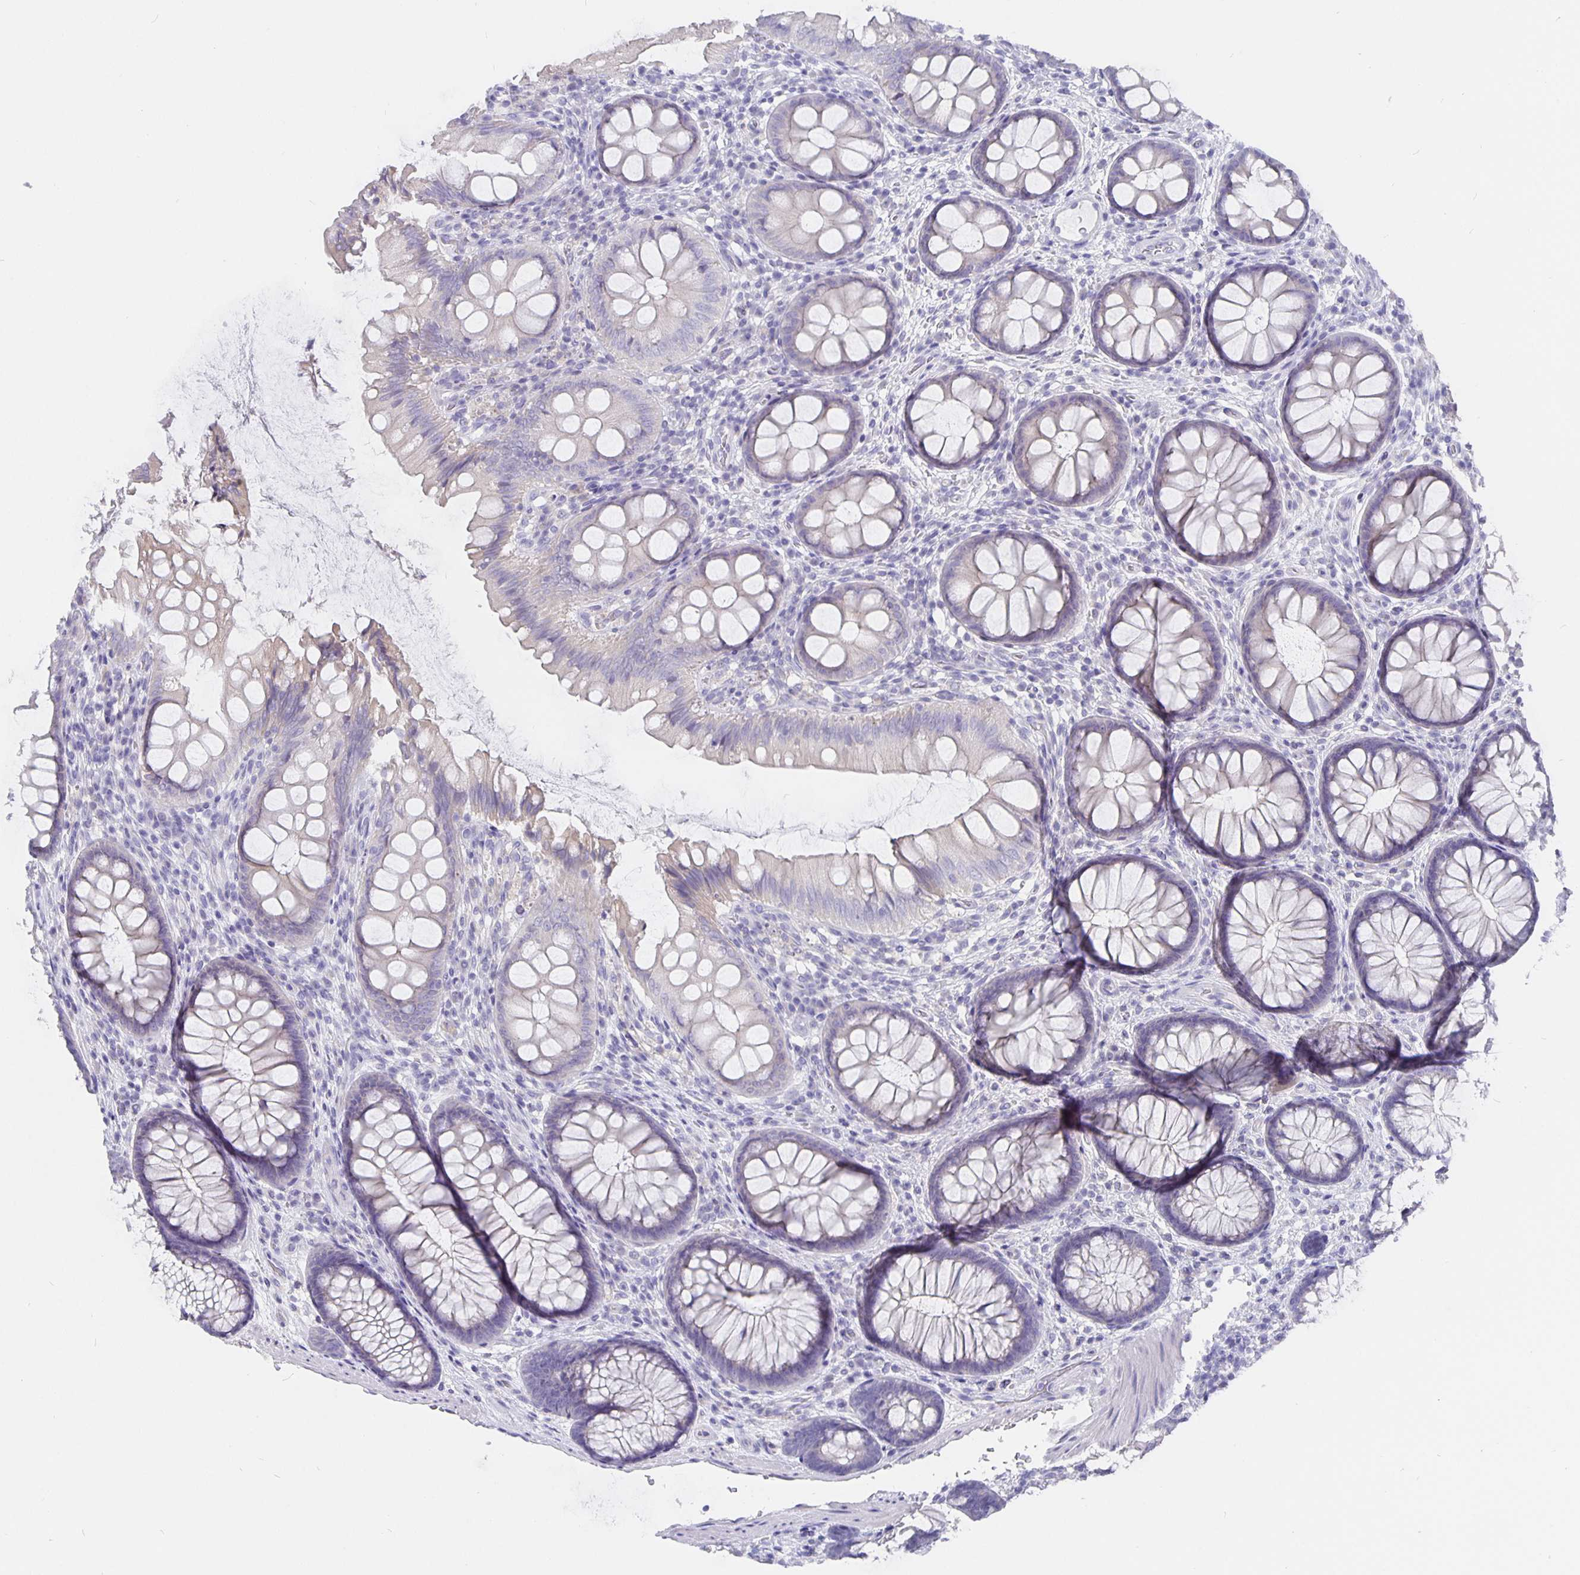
{"staining": {"intensity": "negative", "quantity": "none", "location": "none"}, "tissue": "colon", "cell_type": "Endothelial cells", "image_type": "normal", "snomed": [{"axis": "morphology", "description": "Normal tissue, NOS"}, {"axis": "morphology", "description": "Adenoma, NOS"}, {"axis": "topography", "description": "Soft tissue"}, {"axis": "topography", "description": "Colon"}], "caption": "DAB (3,3'-diaminobenzidine) immunohistochemical staining of normal human colon shows no significant staining in endothelial cells. Brightfield microscopy of immunohistochemistry stained with DAB (3,3'-diaminobenzidine) (brown) and hematoxylin (blue), captured at high magnification.", "gene": "CFAP74", "patient": {"sex": "male", "age": 47}}